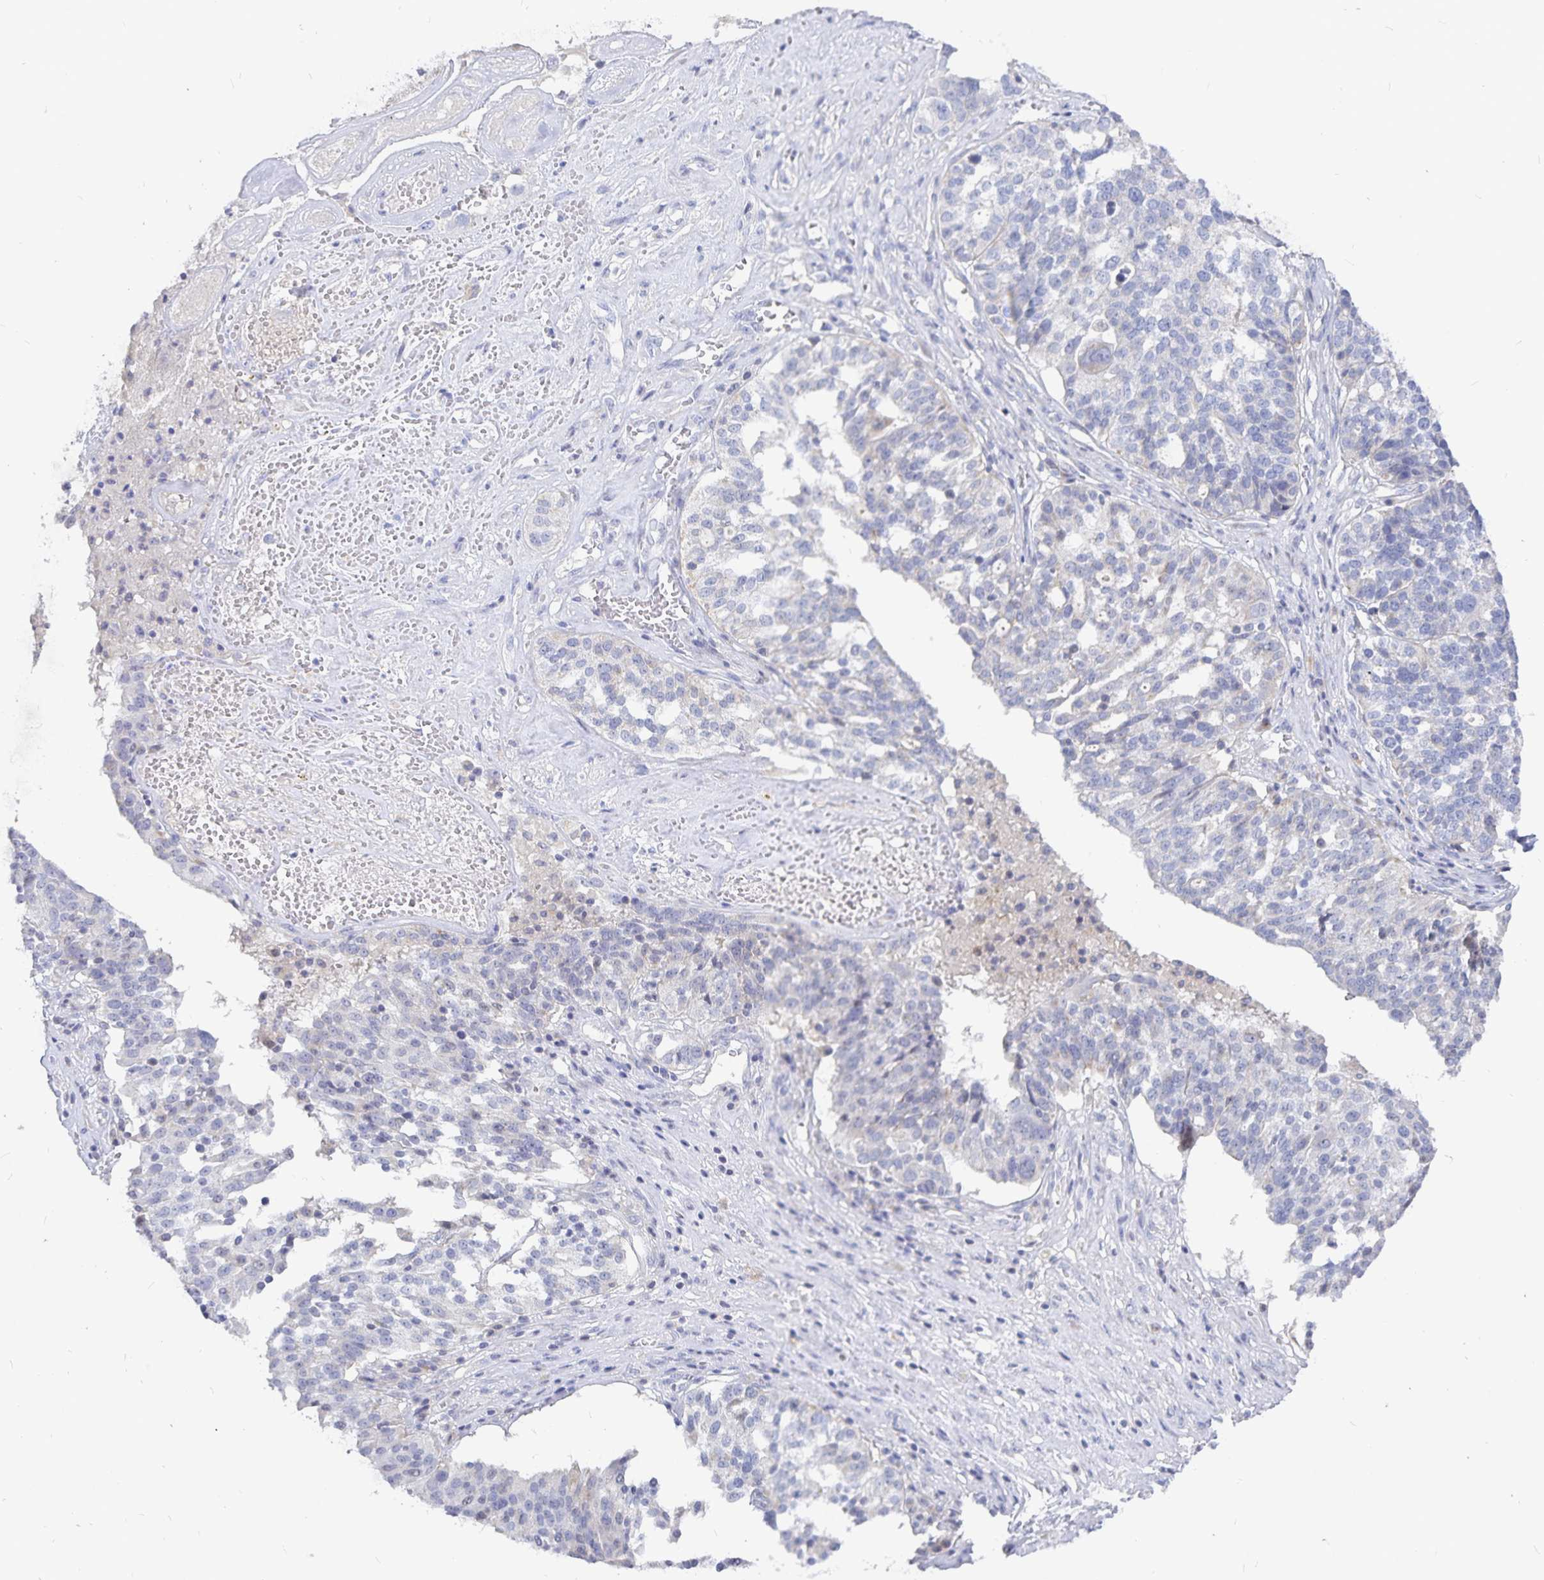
{"staining": {"intensity": "negative", "quantity": "none", "location": "none"}, "tissue": "ovarian cancer", "cell_type": "Tumor cells", "image_type": "cancer", "snomed": [{"axis": "morphology", "description": "Cystadenocarcinoma, serous, NOS"}, {"axis": "topography", "description": "Ovary"}], "caption": "Immunohistochemistry (IHC) of human ovarian cancer shows no positivity in tumor cells.", "gene": "PKHD1", "patient": {"sex": "female", "age": 59}}